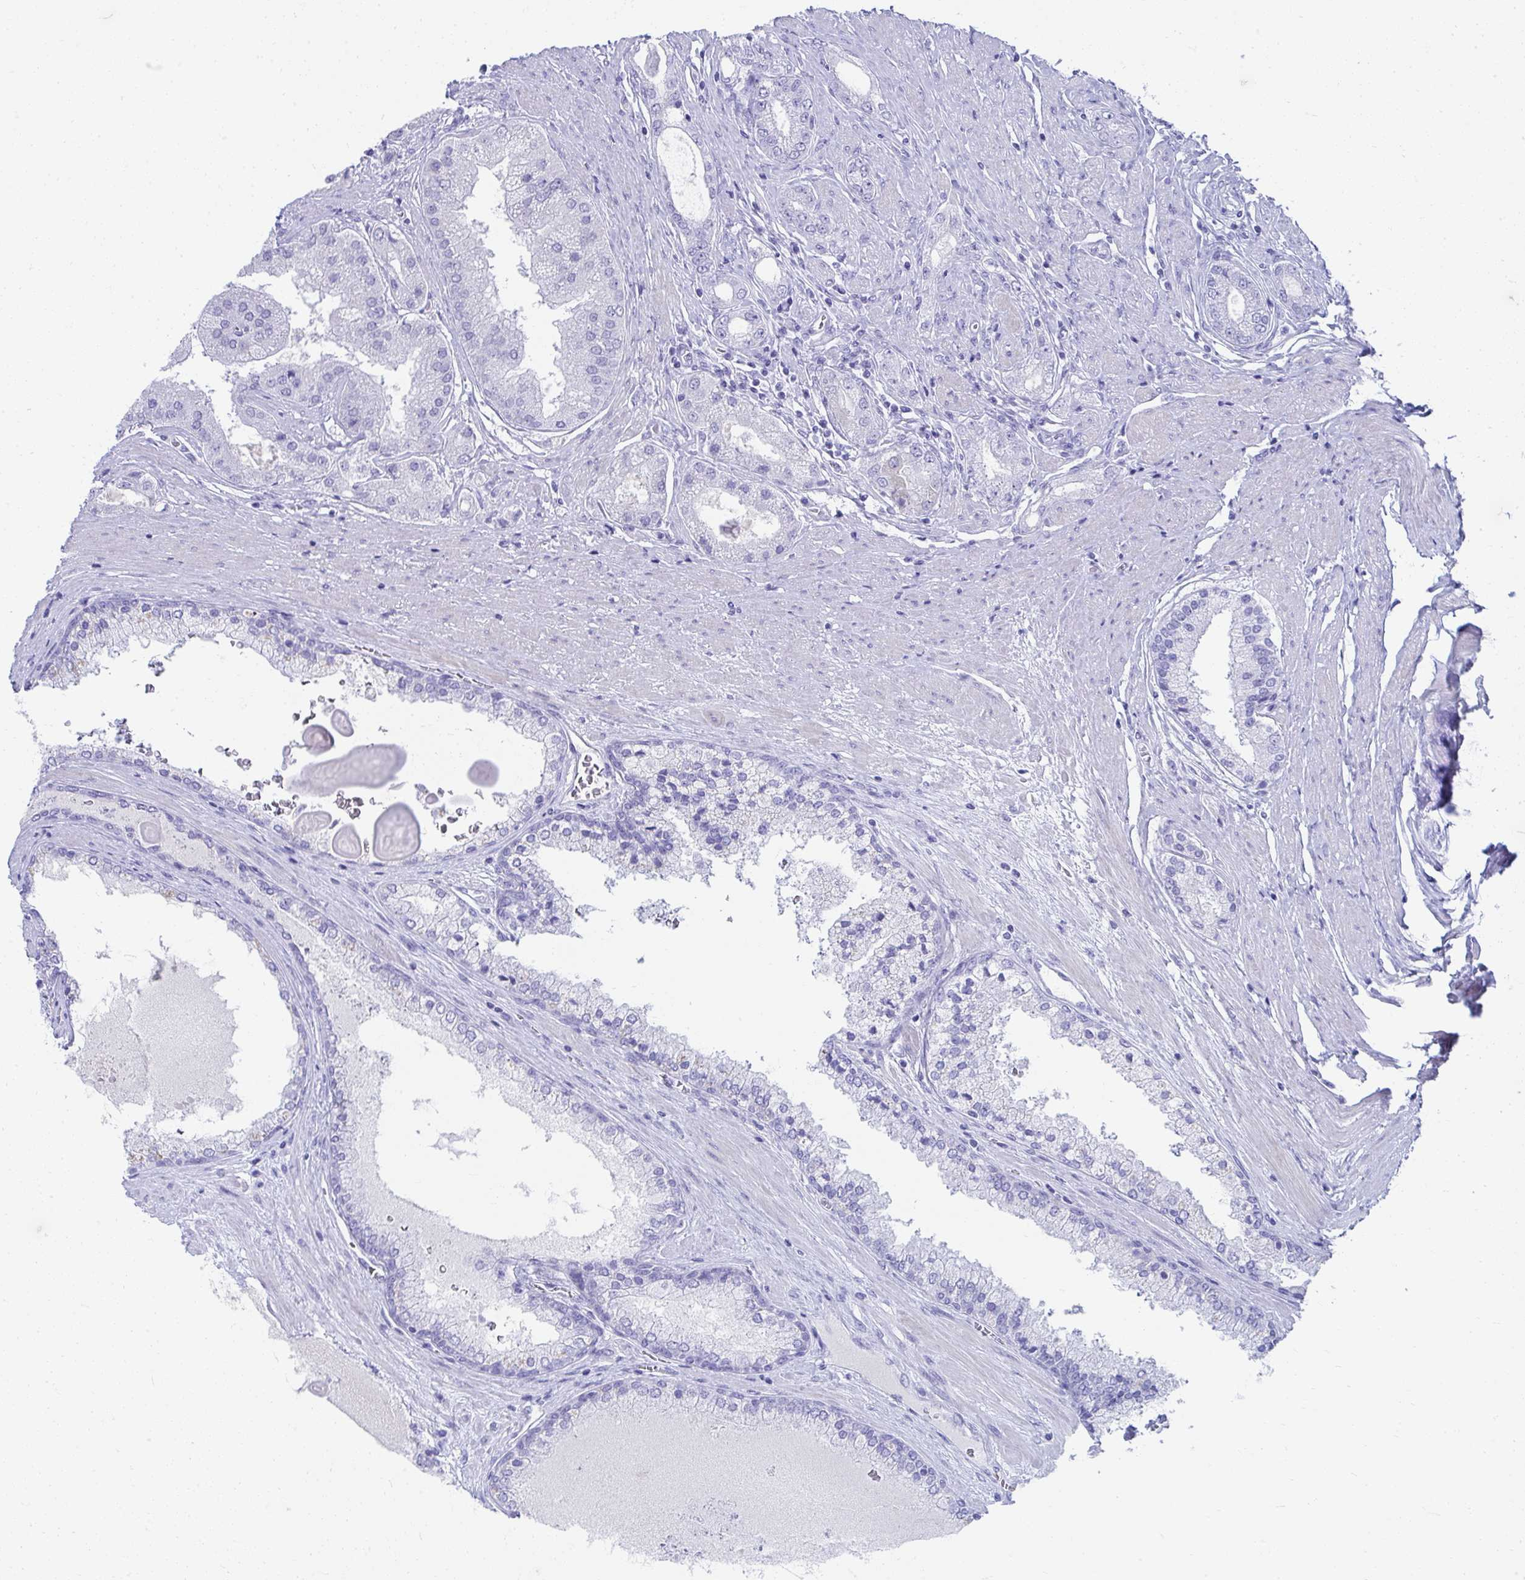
{"staining": {"intensity": "negative", "quantity": "none", "location": "none"}, "tissue": "prostate cancer", "cell_type": "Tumor cells", "image_type": "cancer", "snomed": [{"axis": "morphology", "description": "Adenocarcinoma, High grade"}, {"axis": "topography", "description": "Prostate"}], "caption": "High power microscopy image of an immunohistochemistry image of prostate high-grade adenocarcinoma, revealing no significant staining in tumor cells.", "gene": "SEC14L3", "patient": {"sex": "male", "age": 67}}